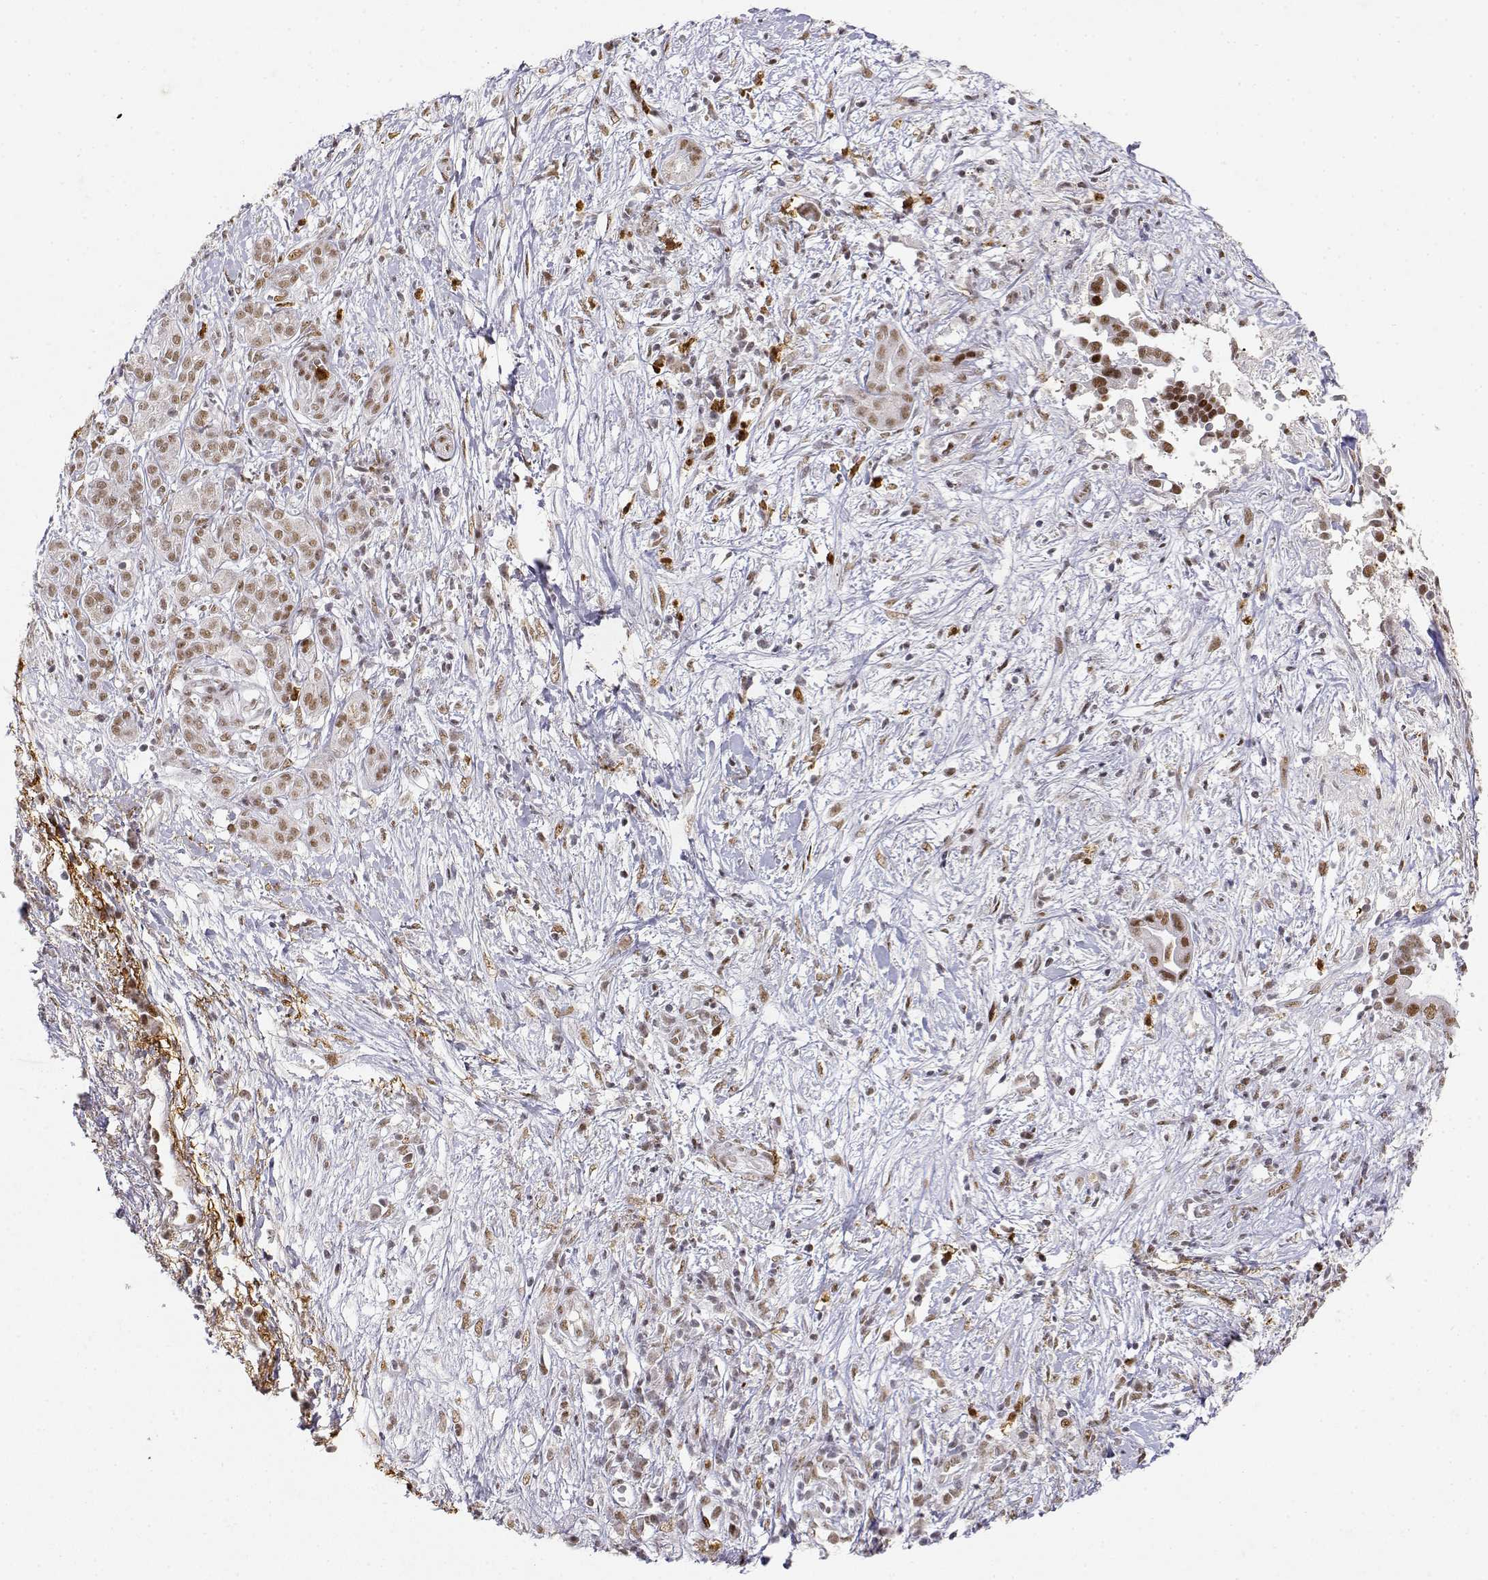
{"staining": {"intensity": "moderate", "quantity": ">75%", "location": "nuclear"}, "tissue": "pancreatic cancer", "cell_type": "Tumor cells", "image_type": "cancer", "snomed": [{"axis": "morphology", "description": "Adenocarcinoma, NOS"}, {"axis": "topography", "description": "Pancreas"}], "caption": "The immunohistochemical stain shows moderate nuclear expression in tumor cells of pancreatic cancer tissue. (IHC, brightfield microscopy, high magnification).", "gene": "RSF1", "patient": {"sex": "male", "age": 61}}